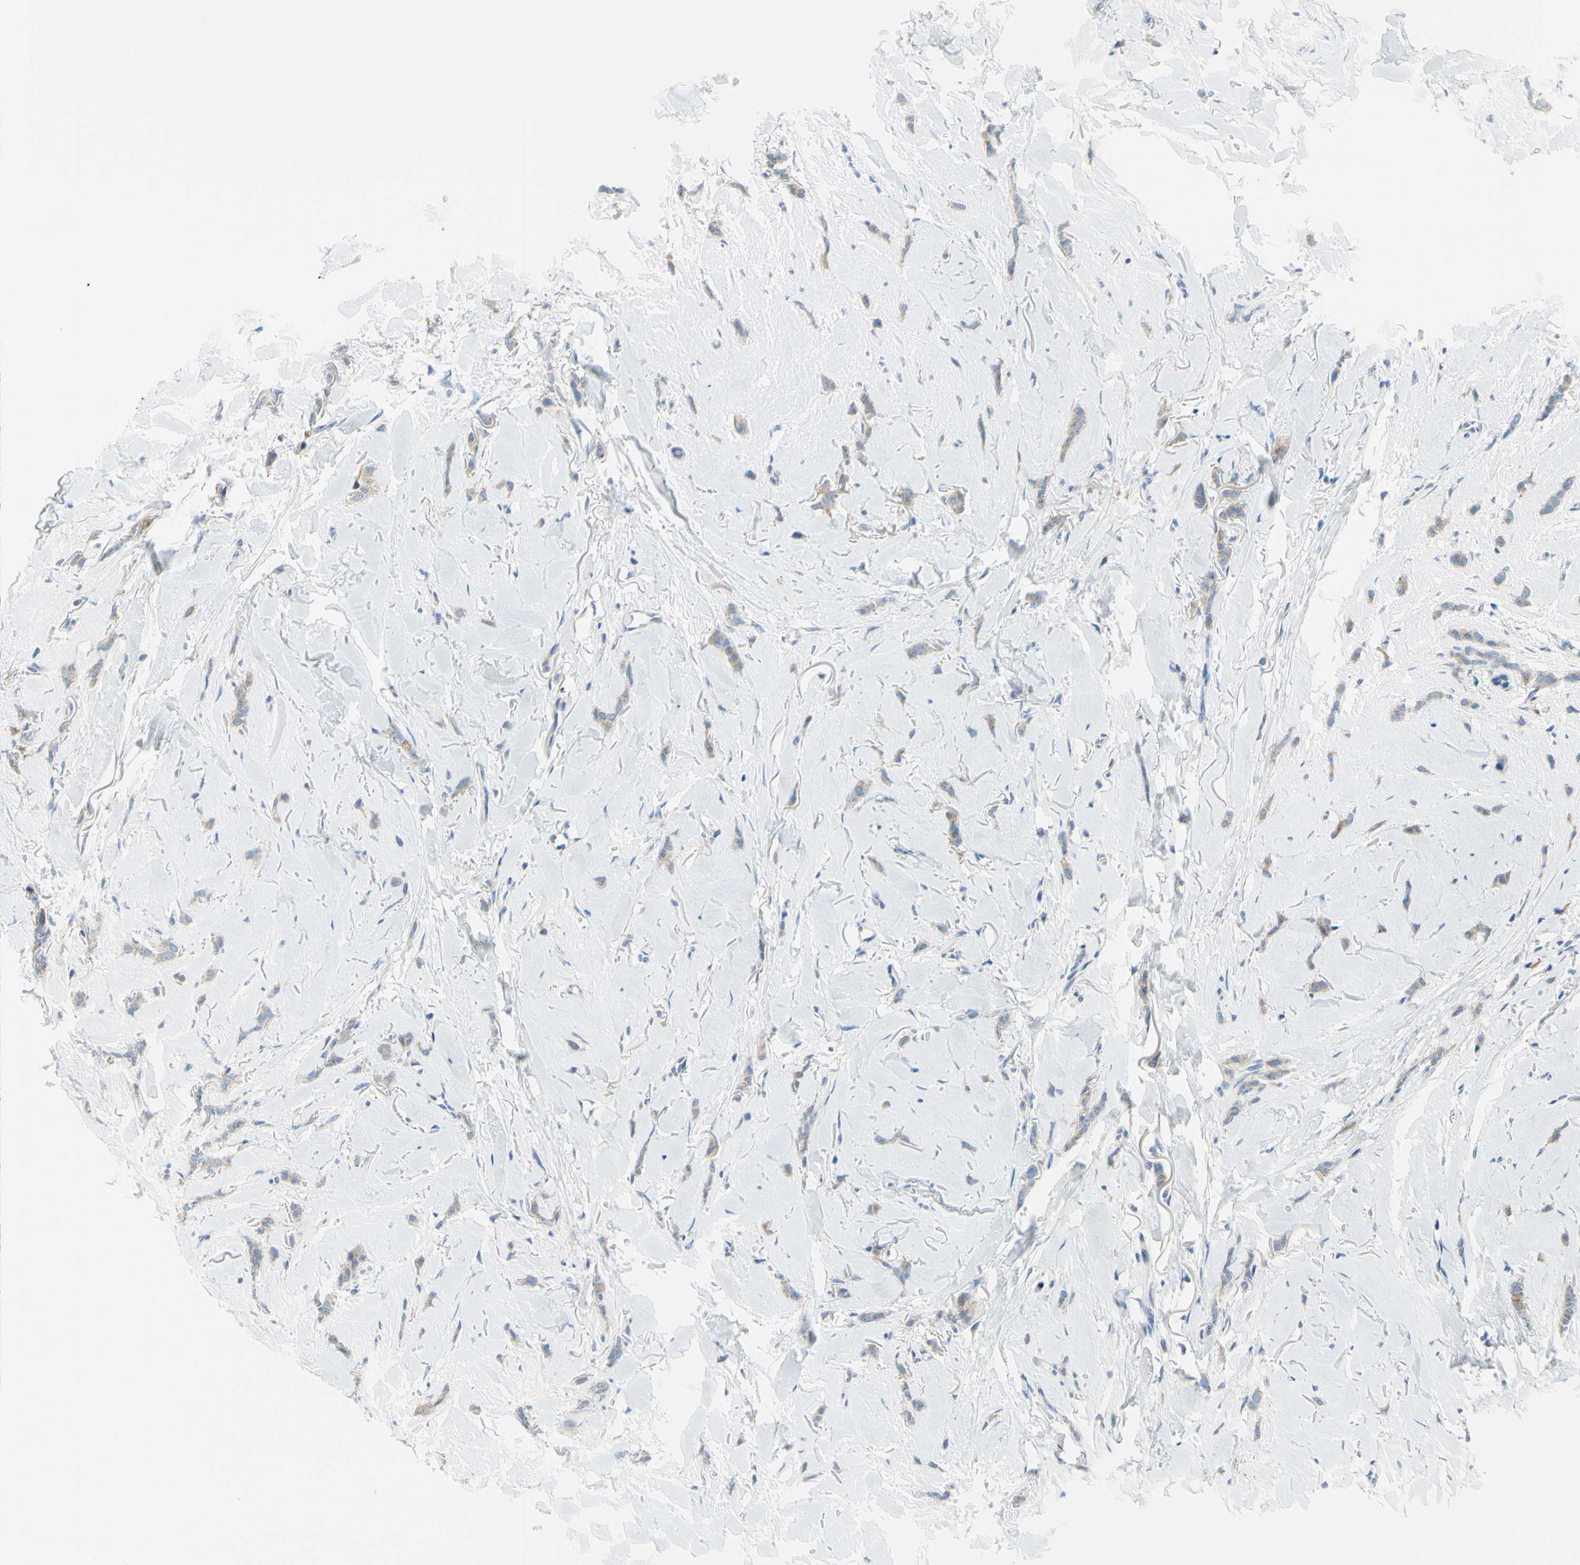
{"staining": {"intensity": "weak", "quantity": ">75%", "location": "cytoplasmic/membranous"}, "tissue": "breast cancer", "cell_type": "Tumor cells", "image_type": "cancer", "snomed": [{"axis": "morphology", "description": "Lobular carcinoma"}, {"axis": "topography", "description": "Skin"}, {"axis": "topography", "description": "Breast"}], "caption": "A brown stain shows weak cytoplasmic/membranous expression of a protein in lobular carcinoma (breast) tumor cells.", "gene": "FRMD4B", "patient": {"sex": "female", "age": 46}}